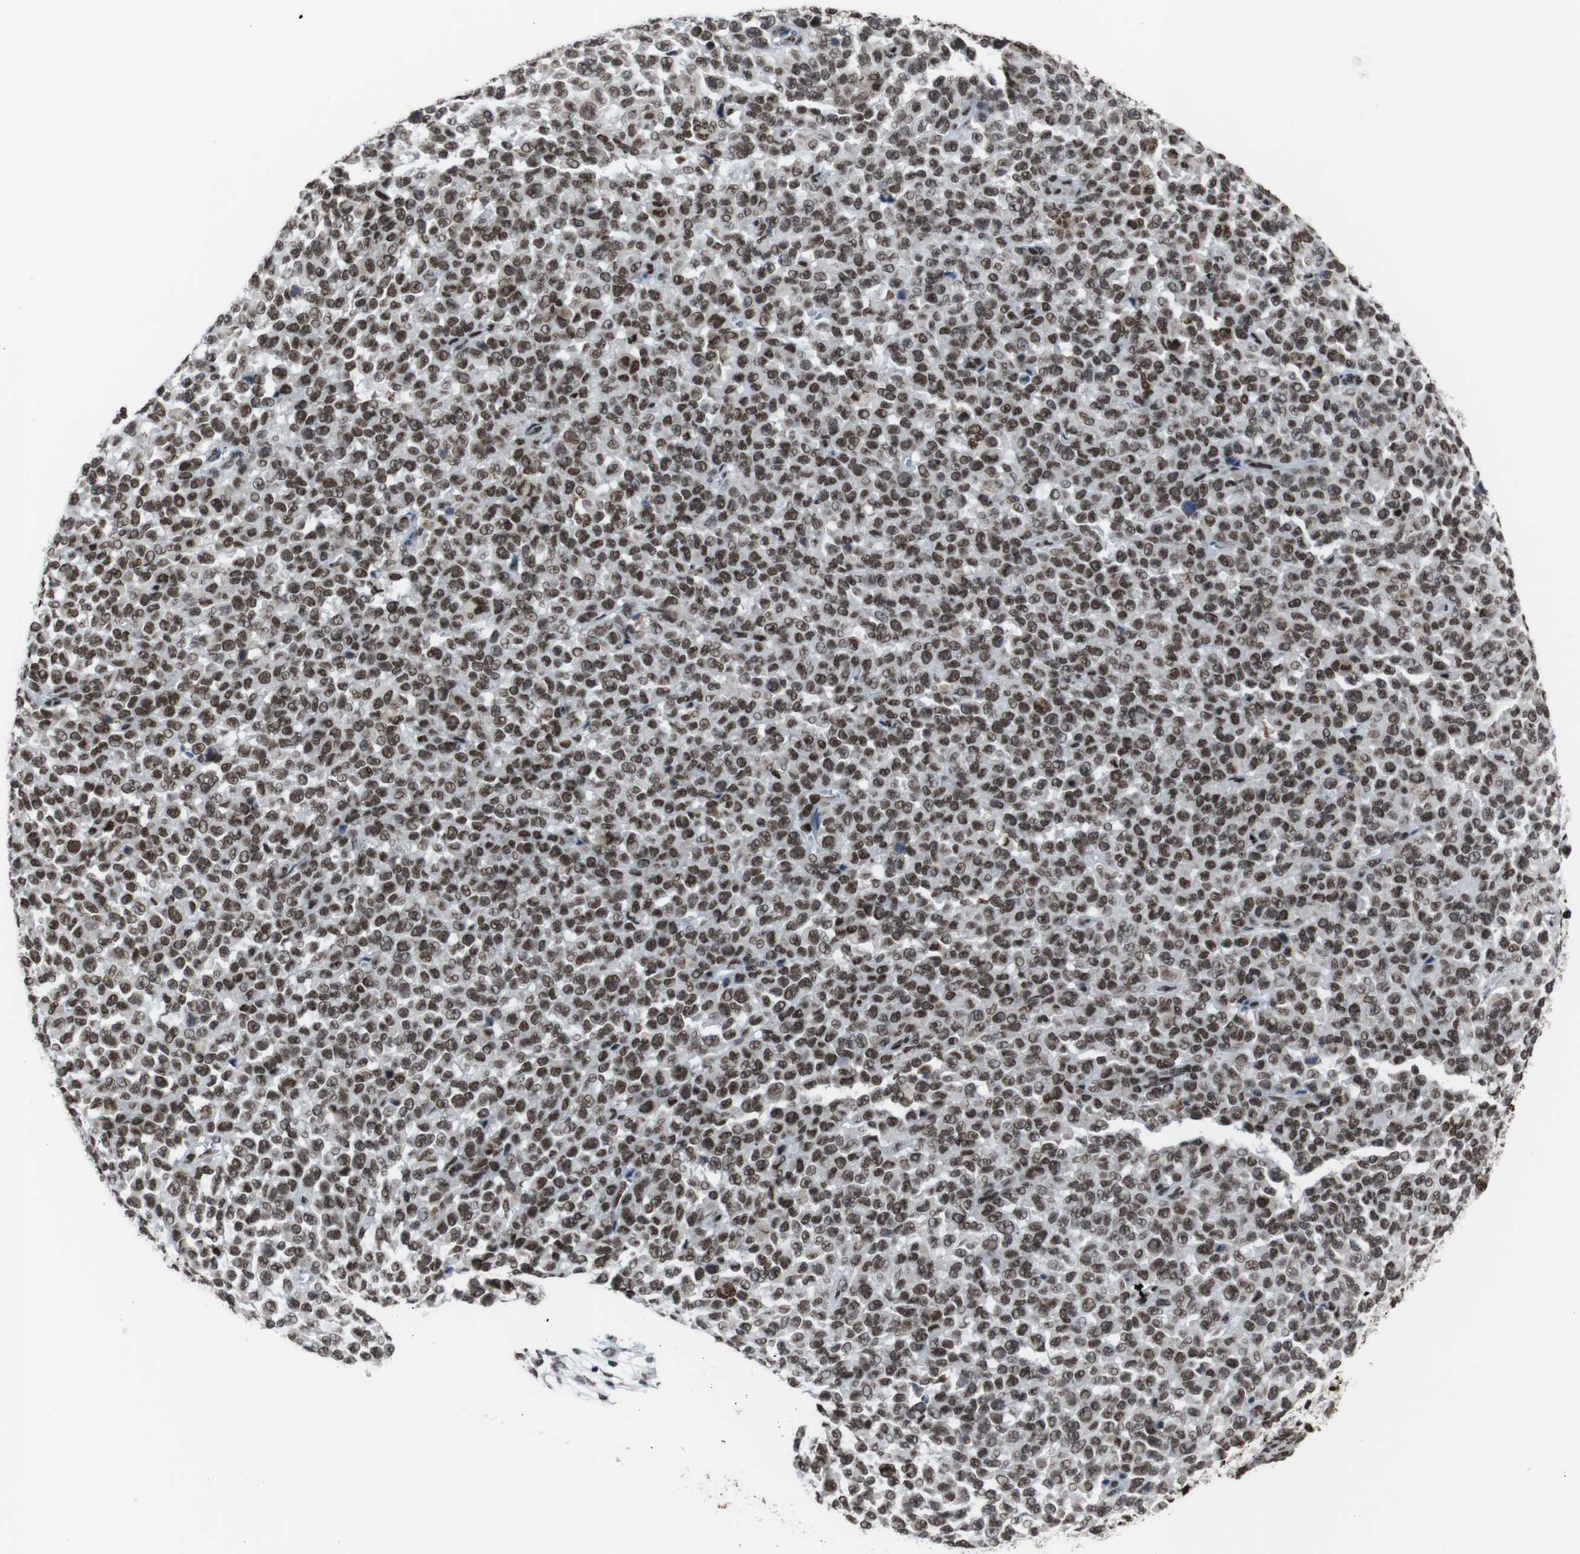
{"staining": {"intensity": "moderate", "quantity": ">75%", "location": "nuclear"}, "tissue": "melanoma", "cell_type": "Tumor cells", "image_type": "cancer", "snomed": [{"axis": "morphology", "description": "Malignant melanoma, NOS"}, {"axis": "topography", "description": "Skin"}], "caption": "High-power microscopy captured an immunohistochemistry (IHC) image of malignant melanoma, revealing moderate nuclear positivity in about >75% of tumor cells.", "gene": "ROMO1", "patient": {"sex": "female", "age": 82}}